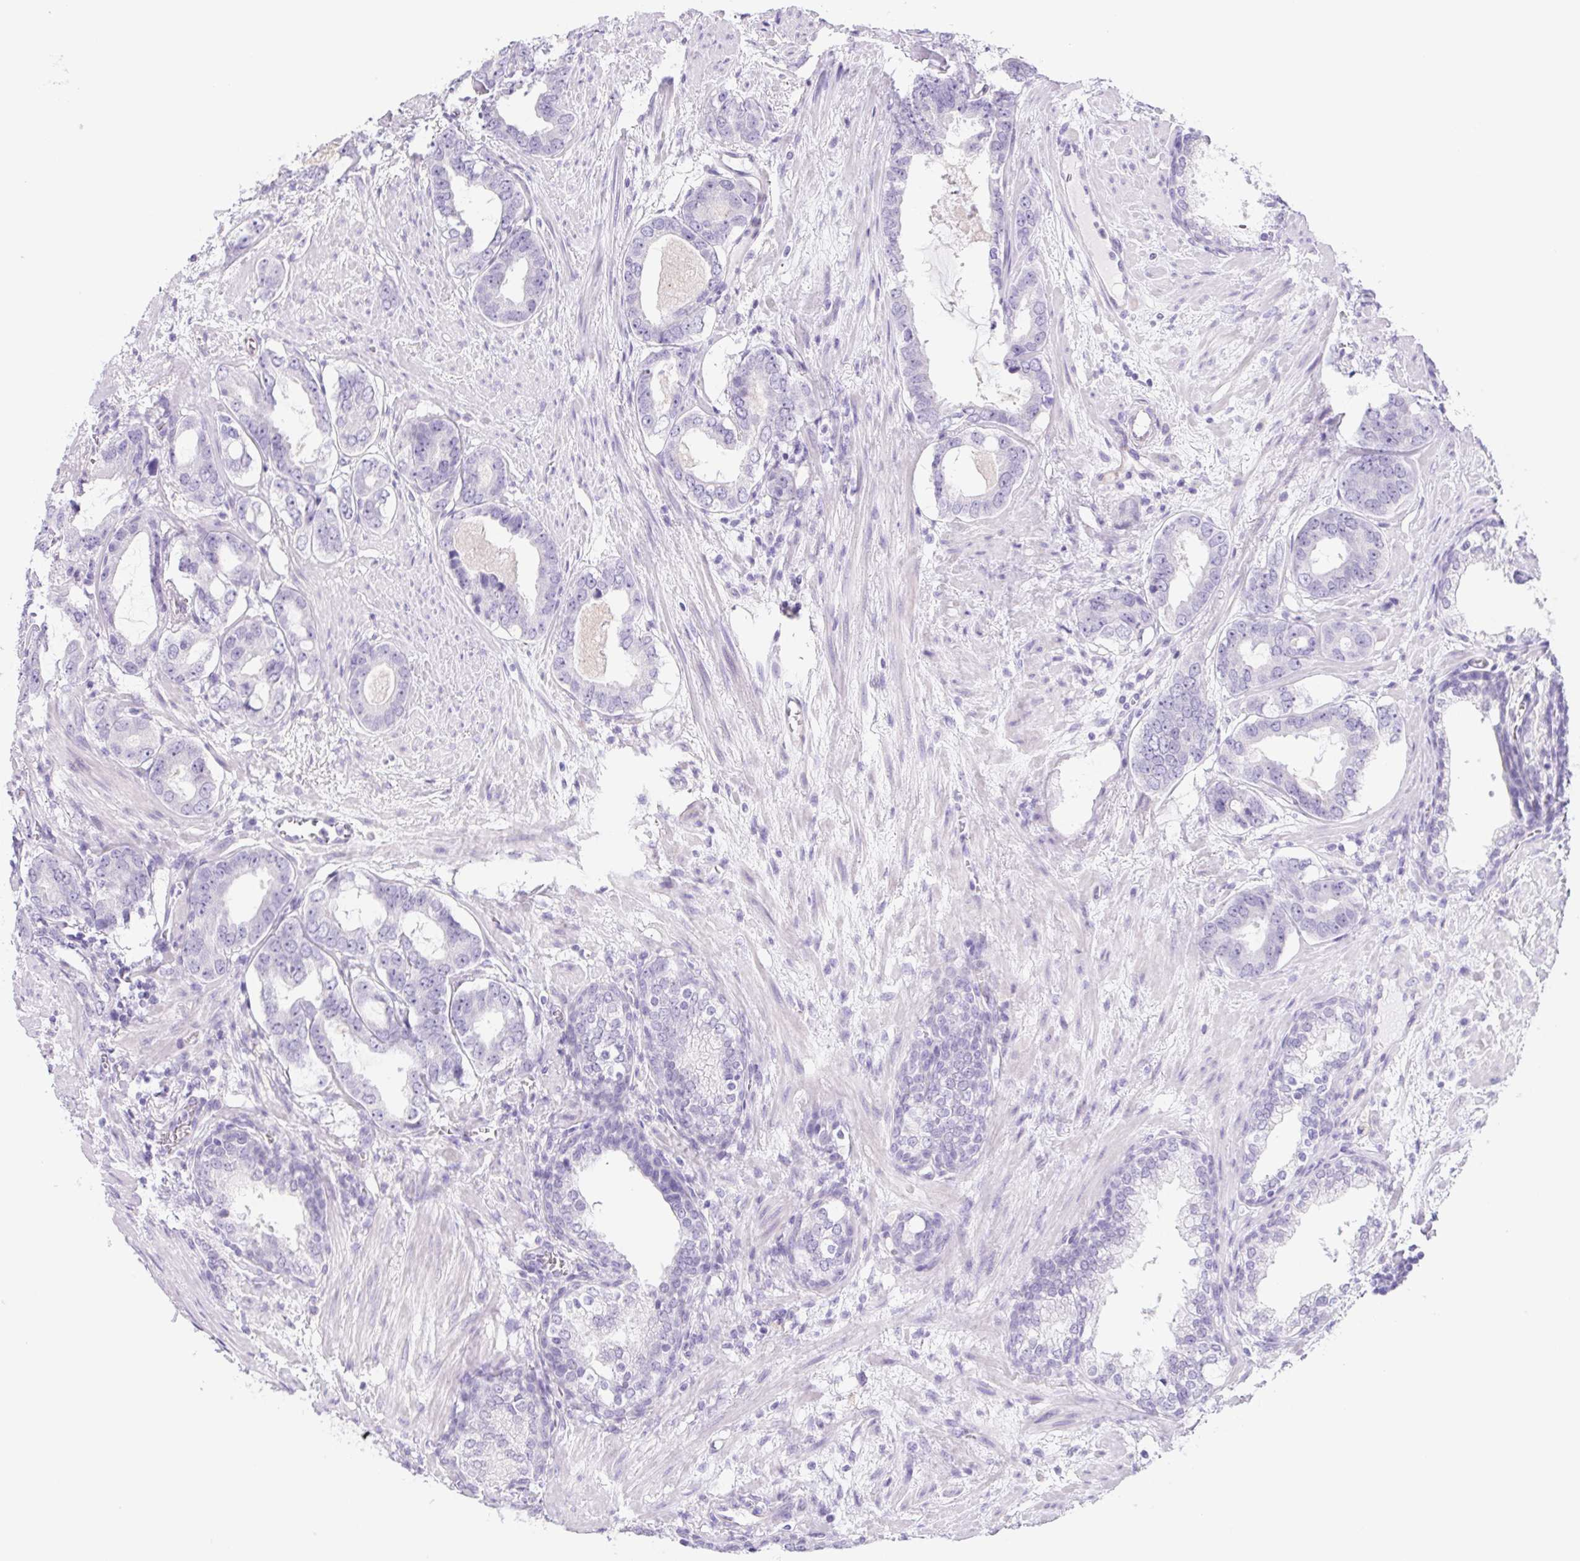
{"staining": {"intensity": "negative", "quantity": "none", "location": "none"}, "tissue": "prostate cancer", "cell_type": "Tumor cells", "image_type": "cancer", "snomed": [{"axis": "morphology", "description": "Adenocarcinoma, High grade"}, {"axis": "topography", "description": "Prostate"}], "caption": "Histopathology image shows no significant protein staining in tumor cells of prostate cancer (adenocarcinoma (high-grade)).", "gene": "CYP21A2", "patient": {"sex": "male", "age": 75}}